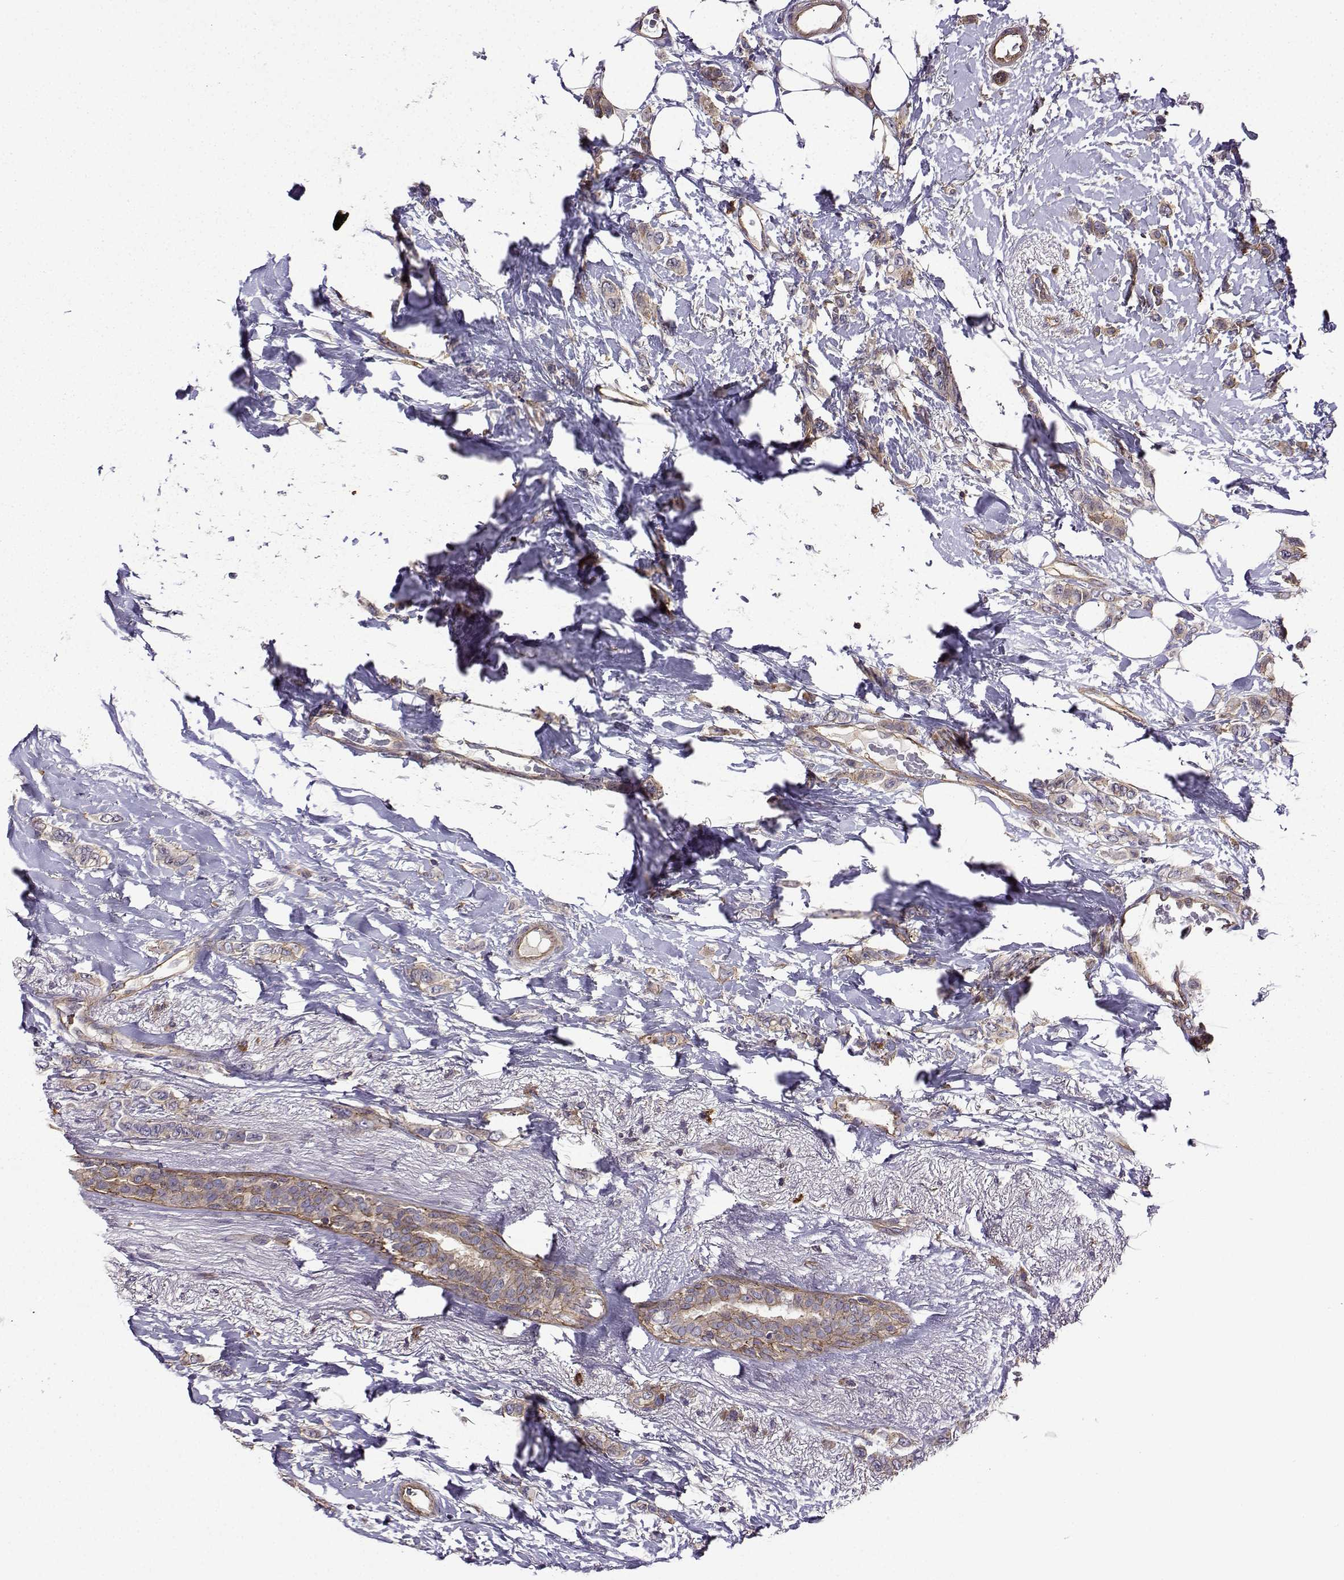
{"staining": {"intensity": "strong", "quantity": "<25%", "location": "cytoplasmic/membranous"}, "tissue": "breast cancer", "cell_type": "Tumor cells", "image_type": "cancer", "snomed": [{"axis": "morphology", "description": "Lobular carcinoma"}, {"axis": "topography", "description": "Breast"}], "caption": "A histopathology image showing strong cytoplasmic/membranous positivity in approximately <25% of tumor cells in breast cancer, as visualized by brown immunohistochemical staining.", "gene": "ITGB8", "patient": {"sex": "female", "age": 66}}